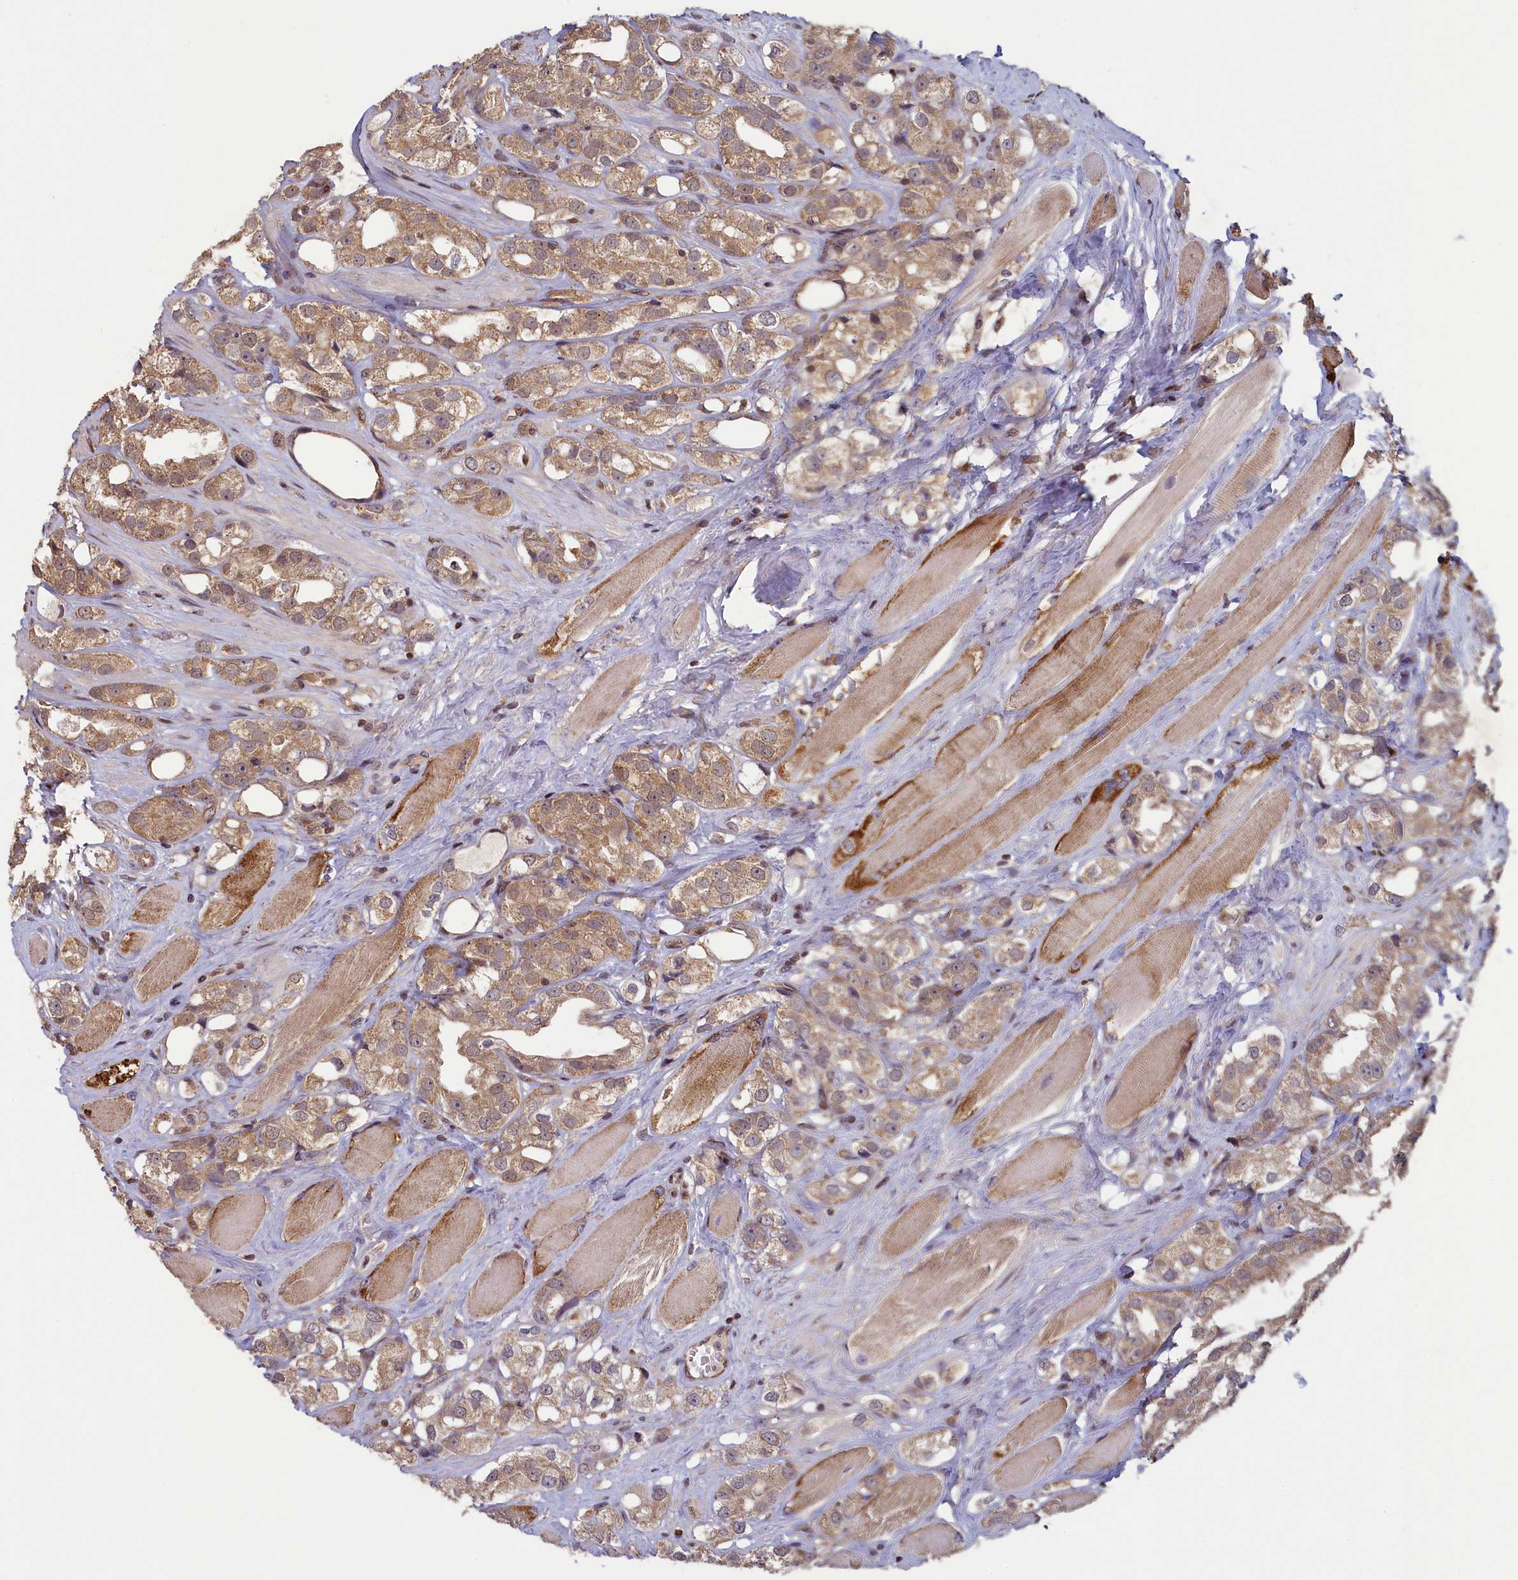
{"staining": {"intensity": "moderate", "quantity": ">75%", "location": "cytoplasmic/membranous"}, "tissue": "prostate cancer", "cell_type": "Tumor cells", "image_type": "cancer", "snomed": [{"axis": "morphology", "description": "Adenocarcinoma, NOS"}, {"axis": "topography", "description": "Prostate"}], "caption": "Tumor cells exhibit moderate cytoplasmic/membranous positivity in about >75% of cells in prostate adenocarcinoma.", "gene": "NUBP1", "patient": {"sex": "male", "age": 79}}